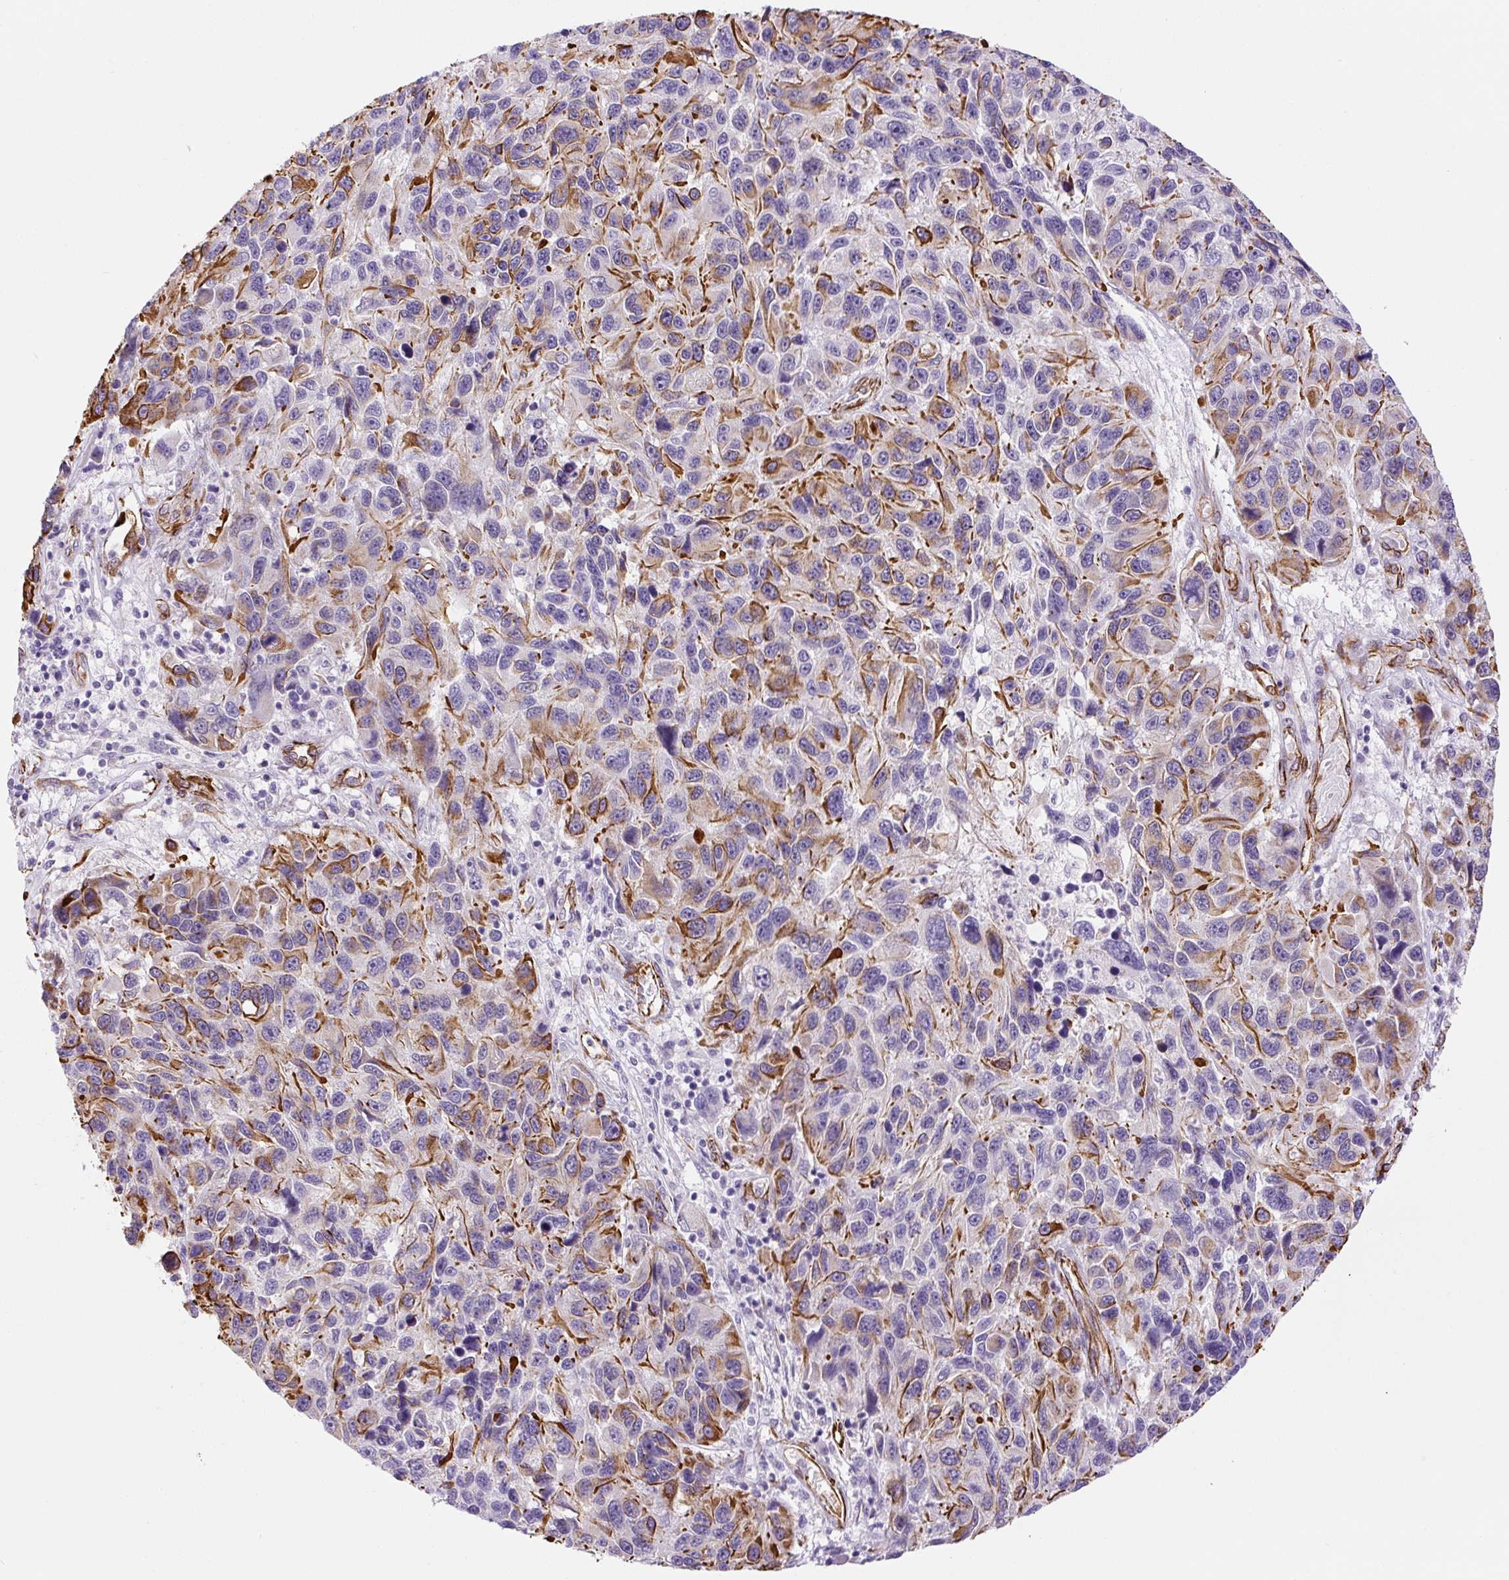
{"staining": {"intensity": "moderate", "quantity": "<25%", "location": "cytoplasmic/membranous"}, "tissue": "melanoma", "cell_type": "Tumor cells", "image_type": "cancer", "snomed": [{"axis": "morphology", "description": "Malignant melanoma, NOS"}, {"axis": "topography", "description": "Skin"}], "caption": "This is a micrograph of immunohistochemistry (IHC) staining of malignant melanoma, which shows moderate expression in the cytoplasmic/membranous of tumor cells.", "gene": "NES", "patient": {"sex": "male", "age": 53}}